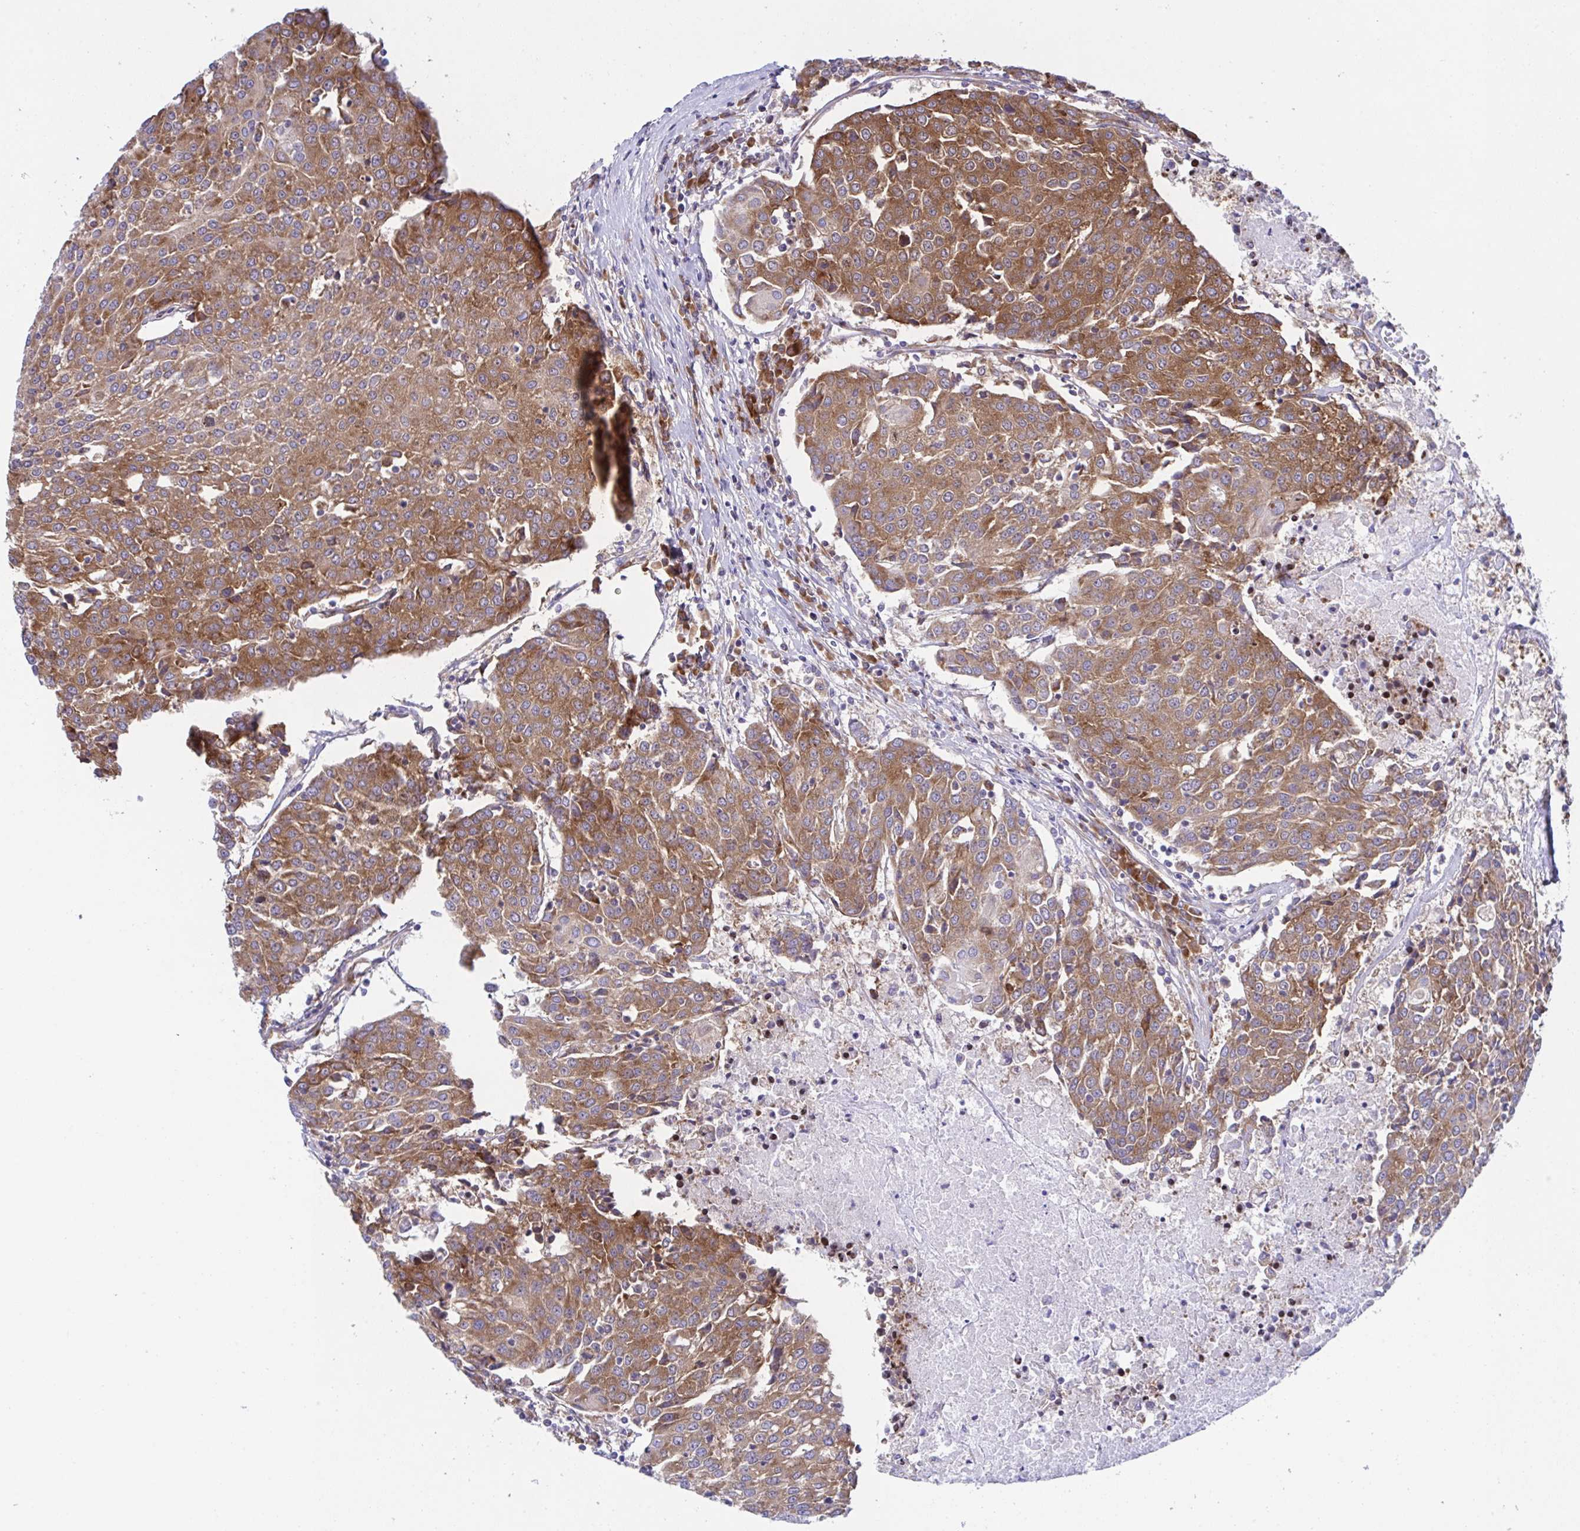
{"staining": {"intensity": "moderate", "quantity": ">75%", "location": "cytoplasmic/membranous"}, "tissue": "urothelial cancer", "cell_type": "Tumor cells", "image_type": "cancer", "snomed": [{"axis": "morphology", "description": "Urothelial carcinoma, High grade"}, {"axis": "topography", "description": "Urinary bladder"}], "caption": "Immunohistochemical staining of urothelial cancer exhibits medium levels of moderate cytoplasmic/membranous staining in about >75% of tumor cells. The staining is performed using DAB brown chromogen to label protein expression. The nuclei are counter-stained blue using hematoxylin.", "gene": "FAU", "patient": {"sex": "female", "age": 85}}